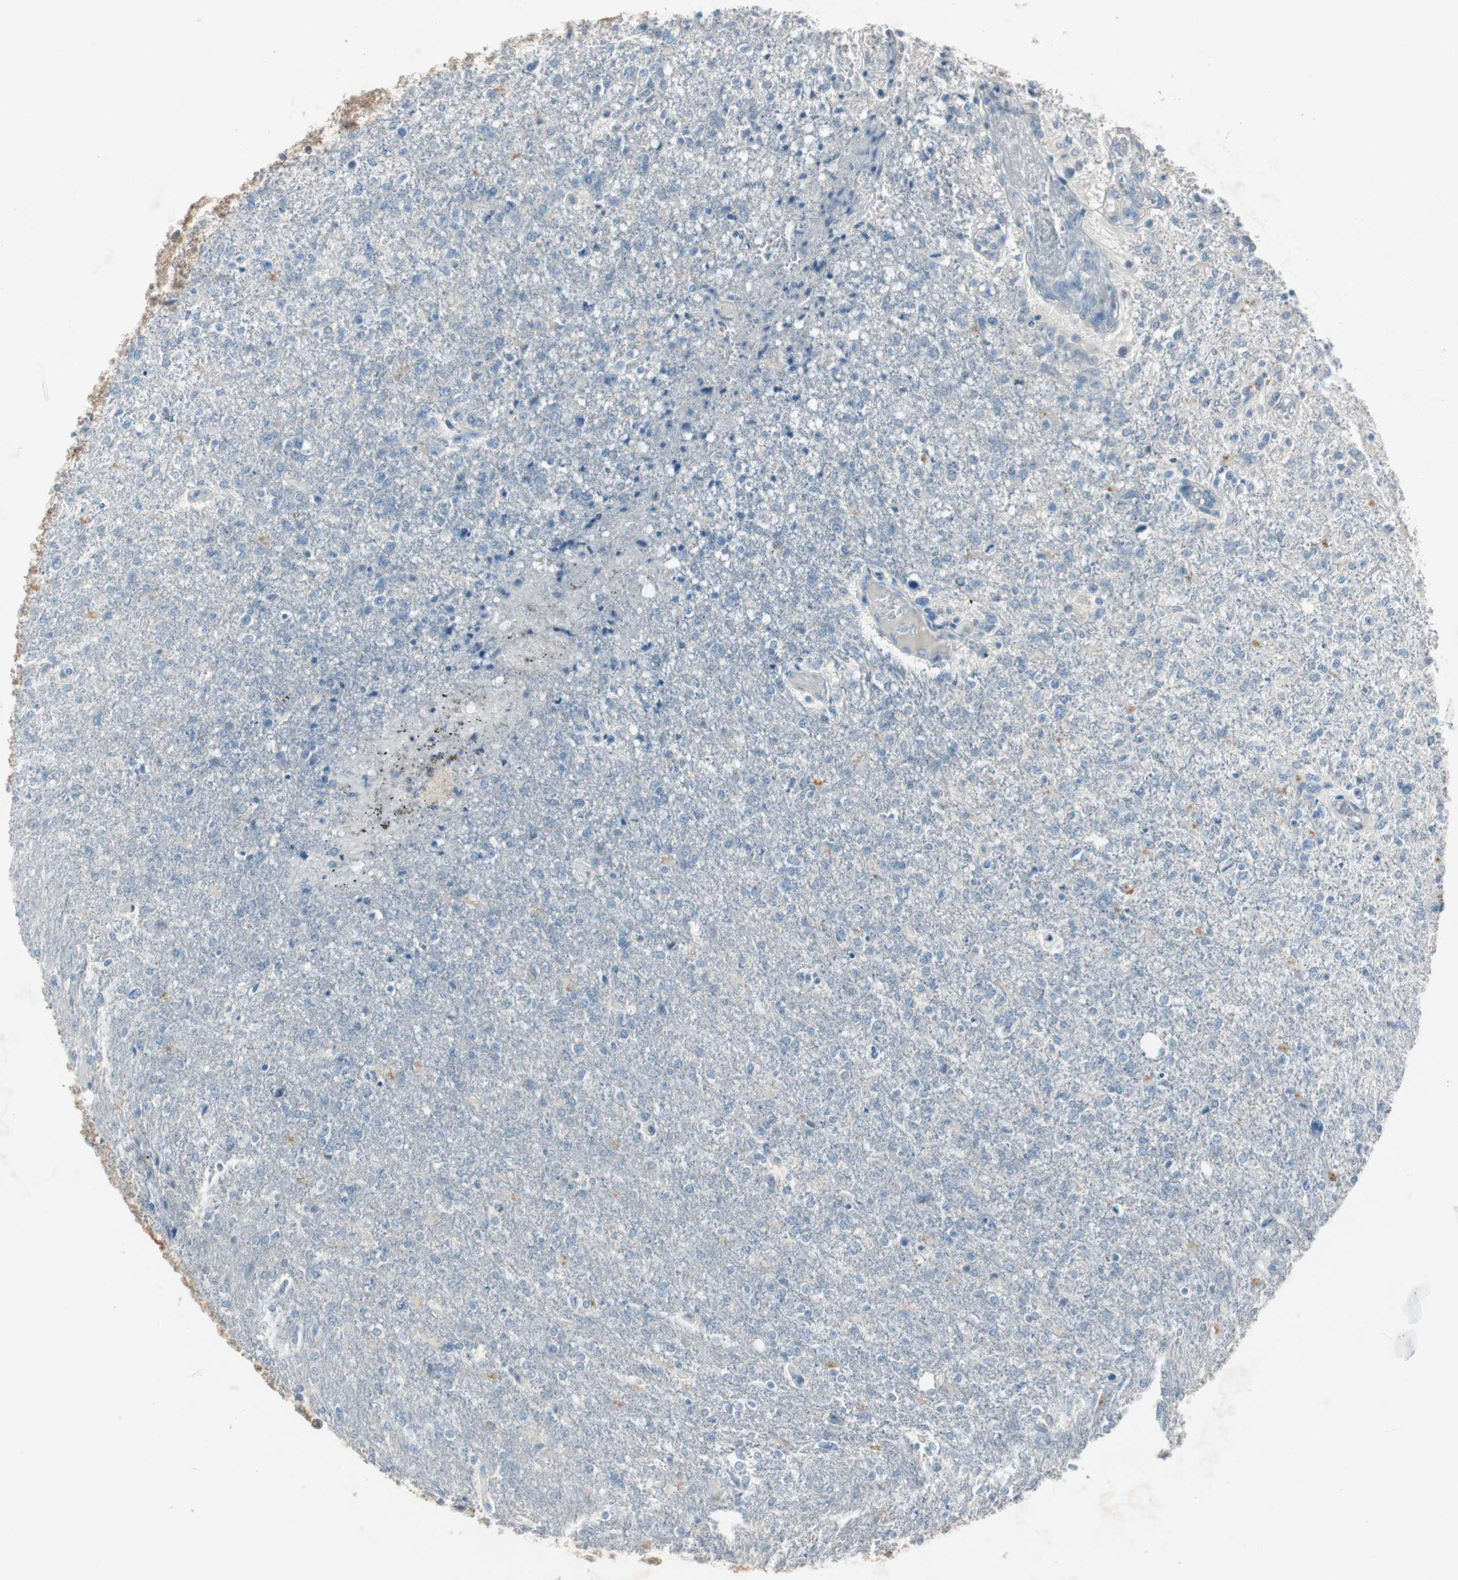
{"staining": {"intensity": "negative", "quantity": "none", "location": "none"}, "tissue": "glioma", "cell_type": "Tumor cells", "image_type": "cancer", "snomed": [{"axis": "morphology", "description": "Glioma, malignant, High grade"}, {"axis": "topography", "description": "Cerebral cortex"}], "caption": "DAB immunohistochemical staining of malignant glioma (high-grade) exhibits no significant expression in tumor cells.", "gene": "KHK", "patient": {"sex": "male", "age": 76}}